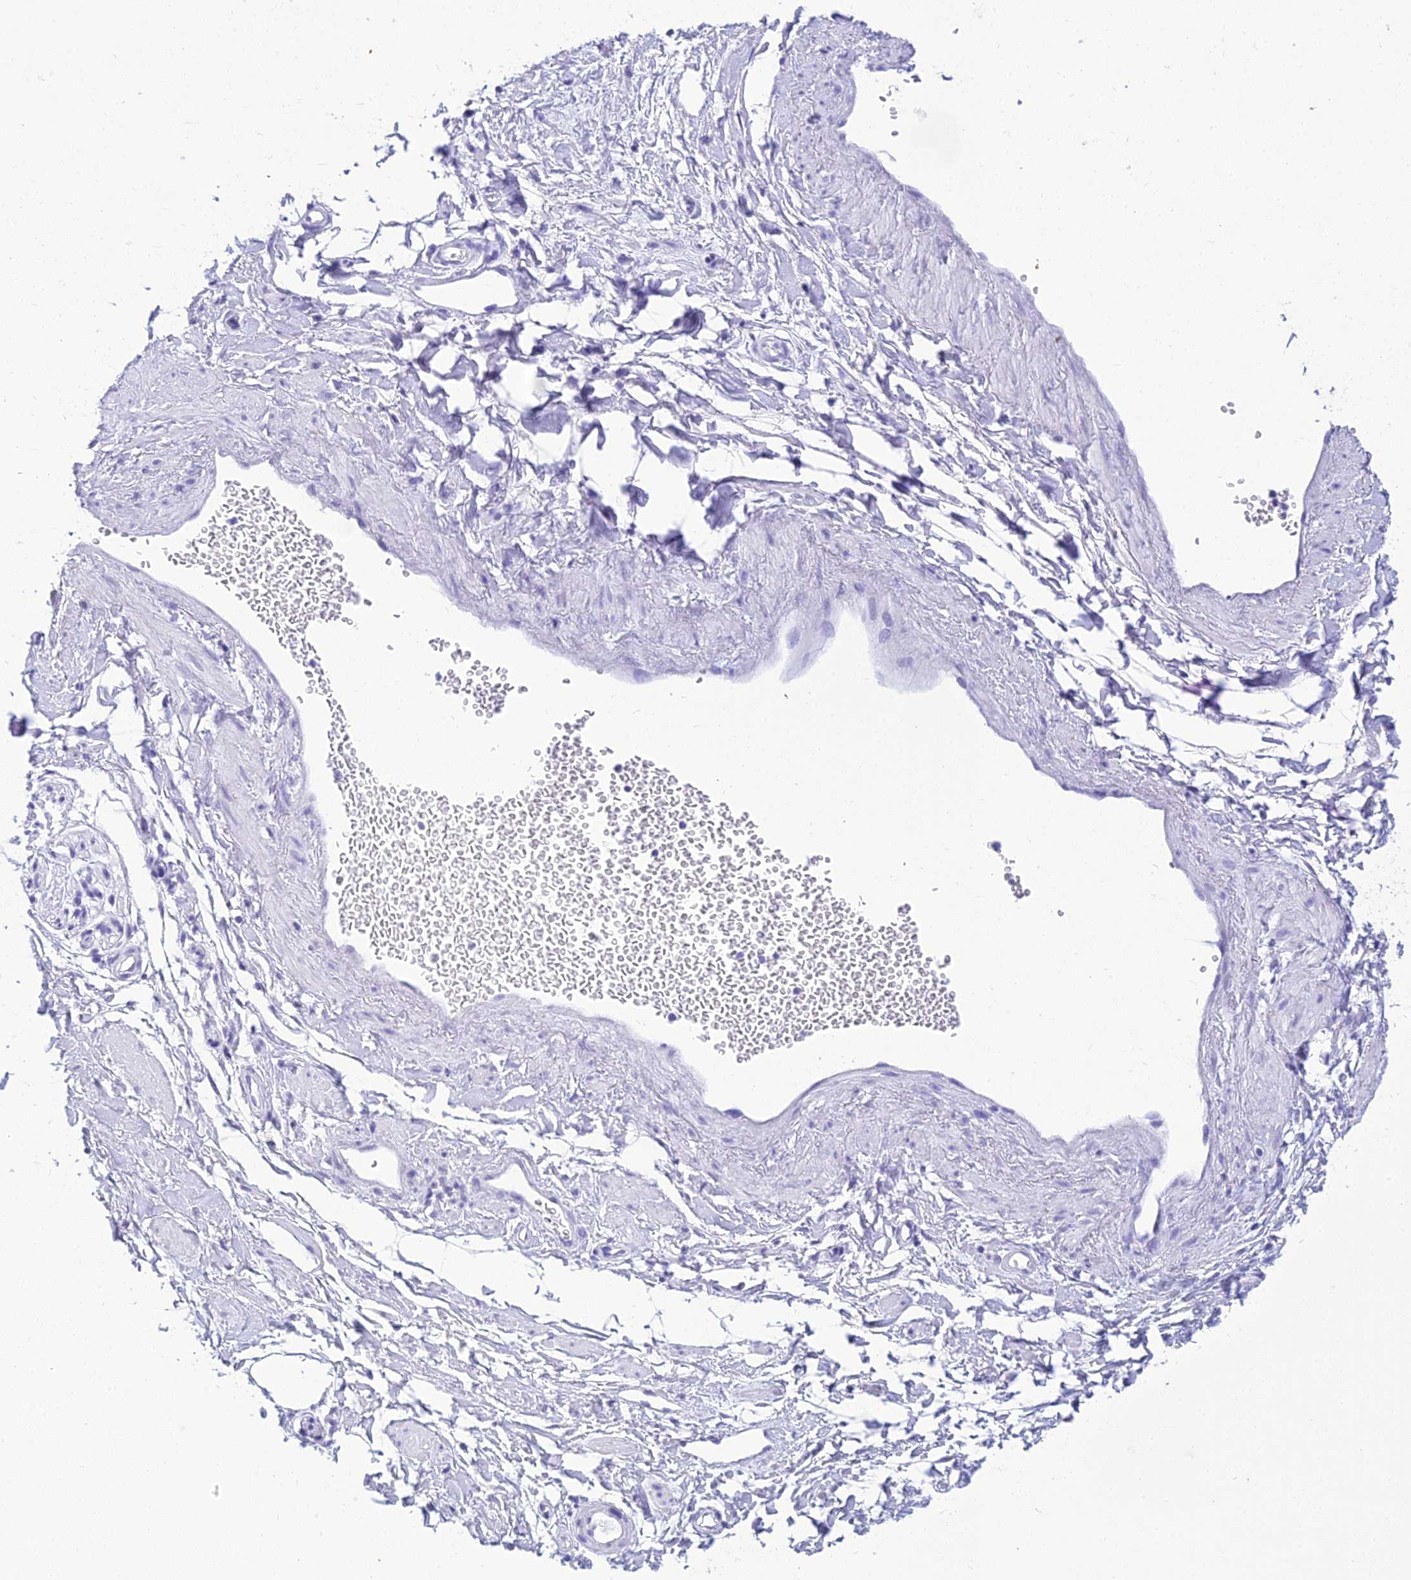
{"staining": {"intensity": "negative", "quantity": "none", "location": "none"}, "tissue": "adipose tissue", "cell_type": "Adipocytes", "image_type": "normal", "snomed": [{"axis": "morphology", "description": "Normal tissue, NOS"}, {"axis": "topography", "description": "Soft tissue"}, {"axis": "topography", "description": "Adipose tissue"}, {"axis": "topography", "description": "Vascular tissue"}, {"axis": "topography", "description": "Peripheral nerve tissue"}], "caption": "Image shows no protein expression in adipocytes of benign adipose tissue.", "gene": "ZNF442", "patient": {"sex": "male", "age": 74}}